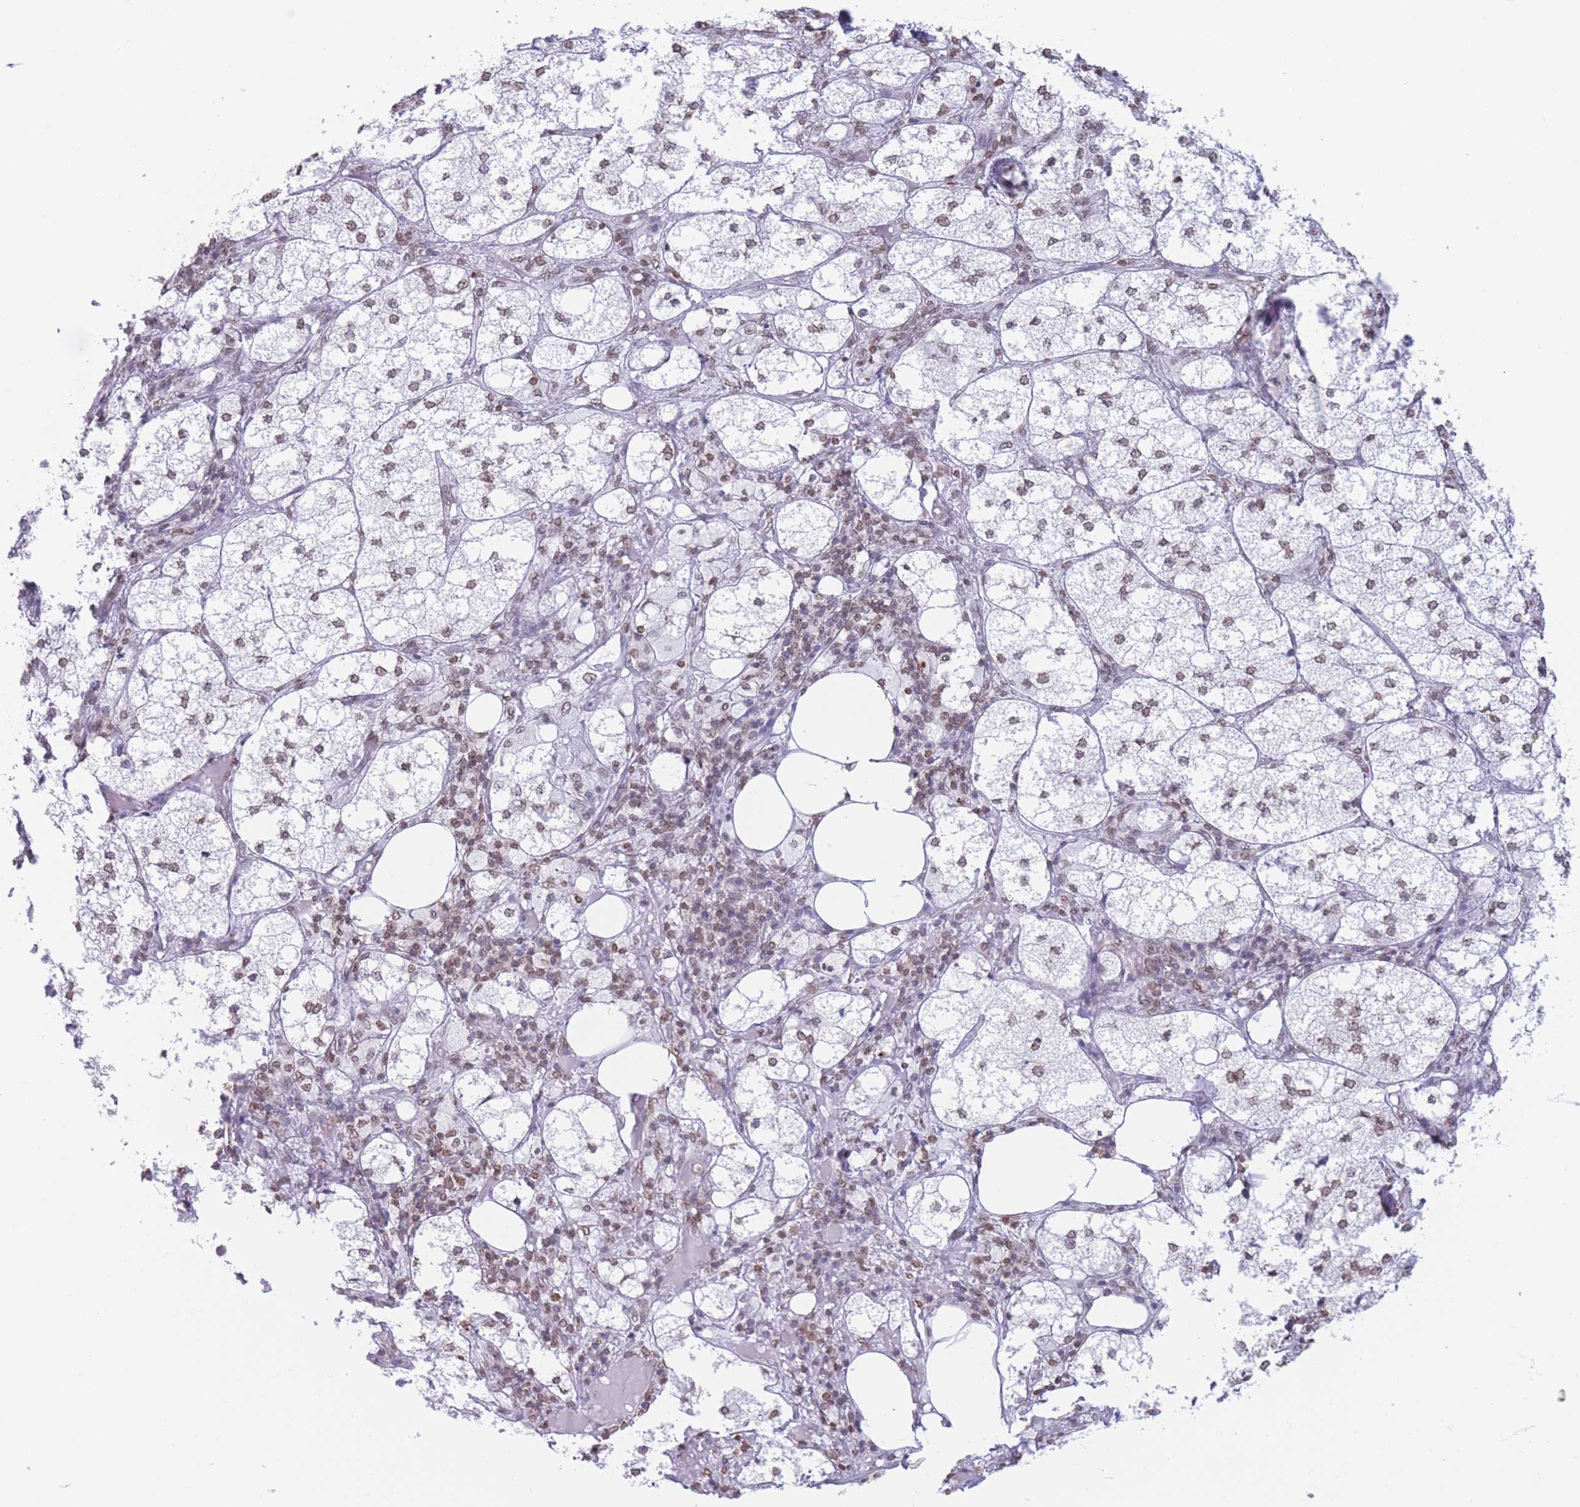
{"staining": {"intensity": "weak", "quantity": ">75%", "location": "nuclear"}, "tissue": "adrenal gland", "cell_type": "Glandular cells", "image_type": "normal", "snomed": [{"axis": "morphology", "description": "Normal tissue, NOS"}, {"axis": "topography", "description": "Adrenal gland"}], "caption": "Immunohistochemical staining of normal adrenal gland displays weak nuclear protein expression in about >75% of glandular cells.", "gene": "RYK", "patient": {"sex": "female", "age": 61}}